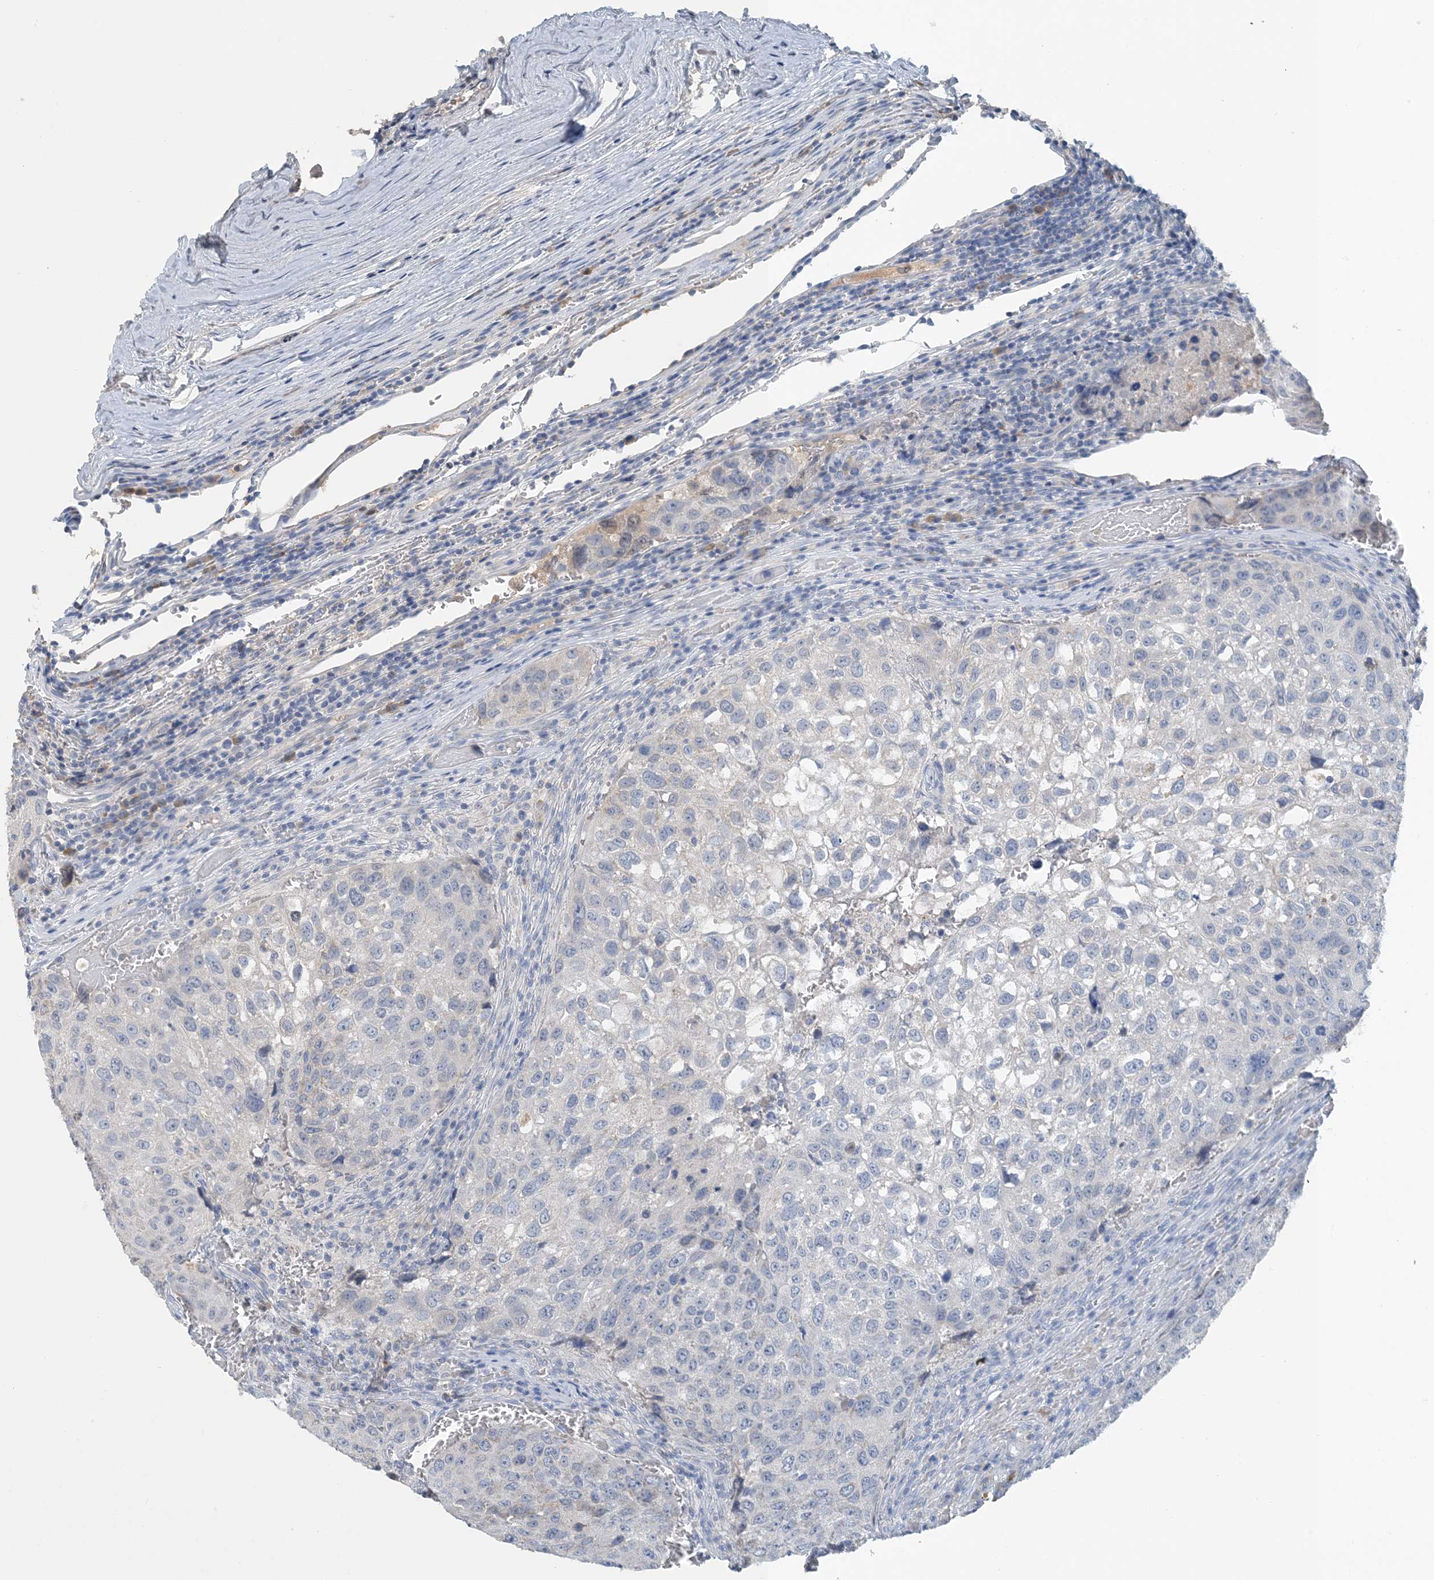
{"staining": {"intensity": "negative", "quantity": "none", "location": "none"}, "tissue": "urothelial cancer", "cell_type": "Tumor cells", "image_type": "cancer", "snomed": [{"axis": "morphology", "description": "Urothelial carcinoma, High grade"}, {"axis": "topography", "description": "Lymph node"}, {"axis": "topography", "description": "Urinary bladder"}], "caption": "Tumor cells are negative for brown protein staining in urothelial cancer. The staining is performed using DAB (3,3'-diaminobenzidine) brown chromogen with nuclei counter-stained in using hematoxylin.", "gene": "CTRL", "patient": {"sex": "male", "age": 51}}